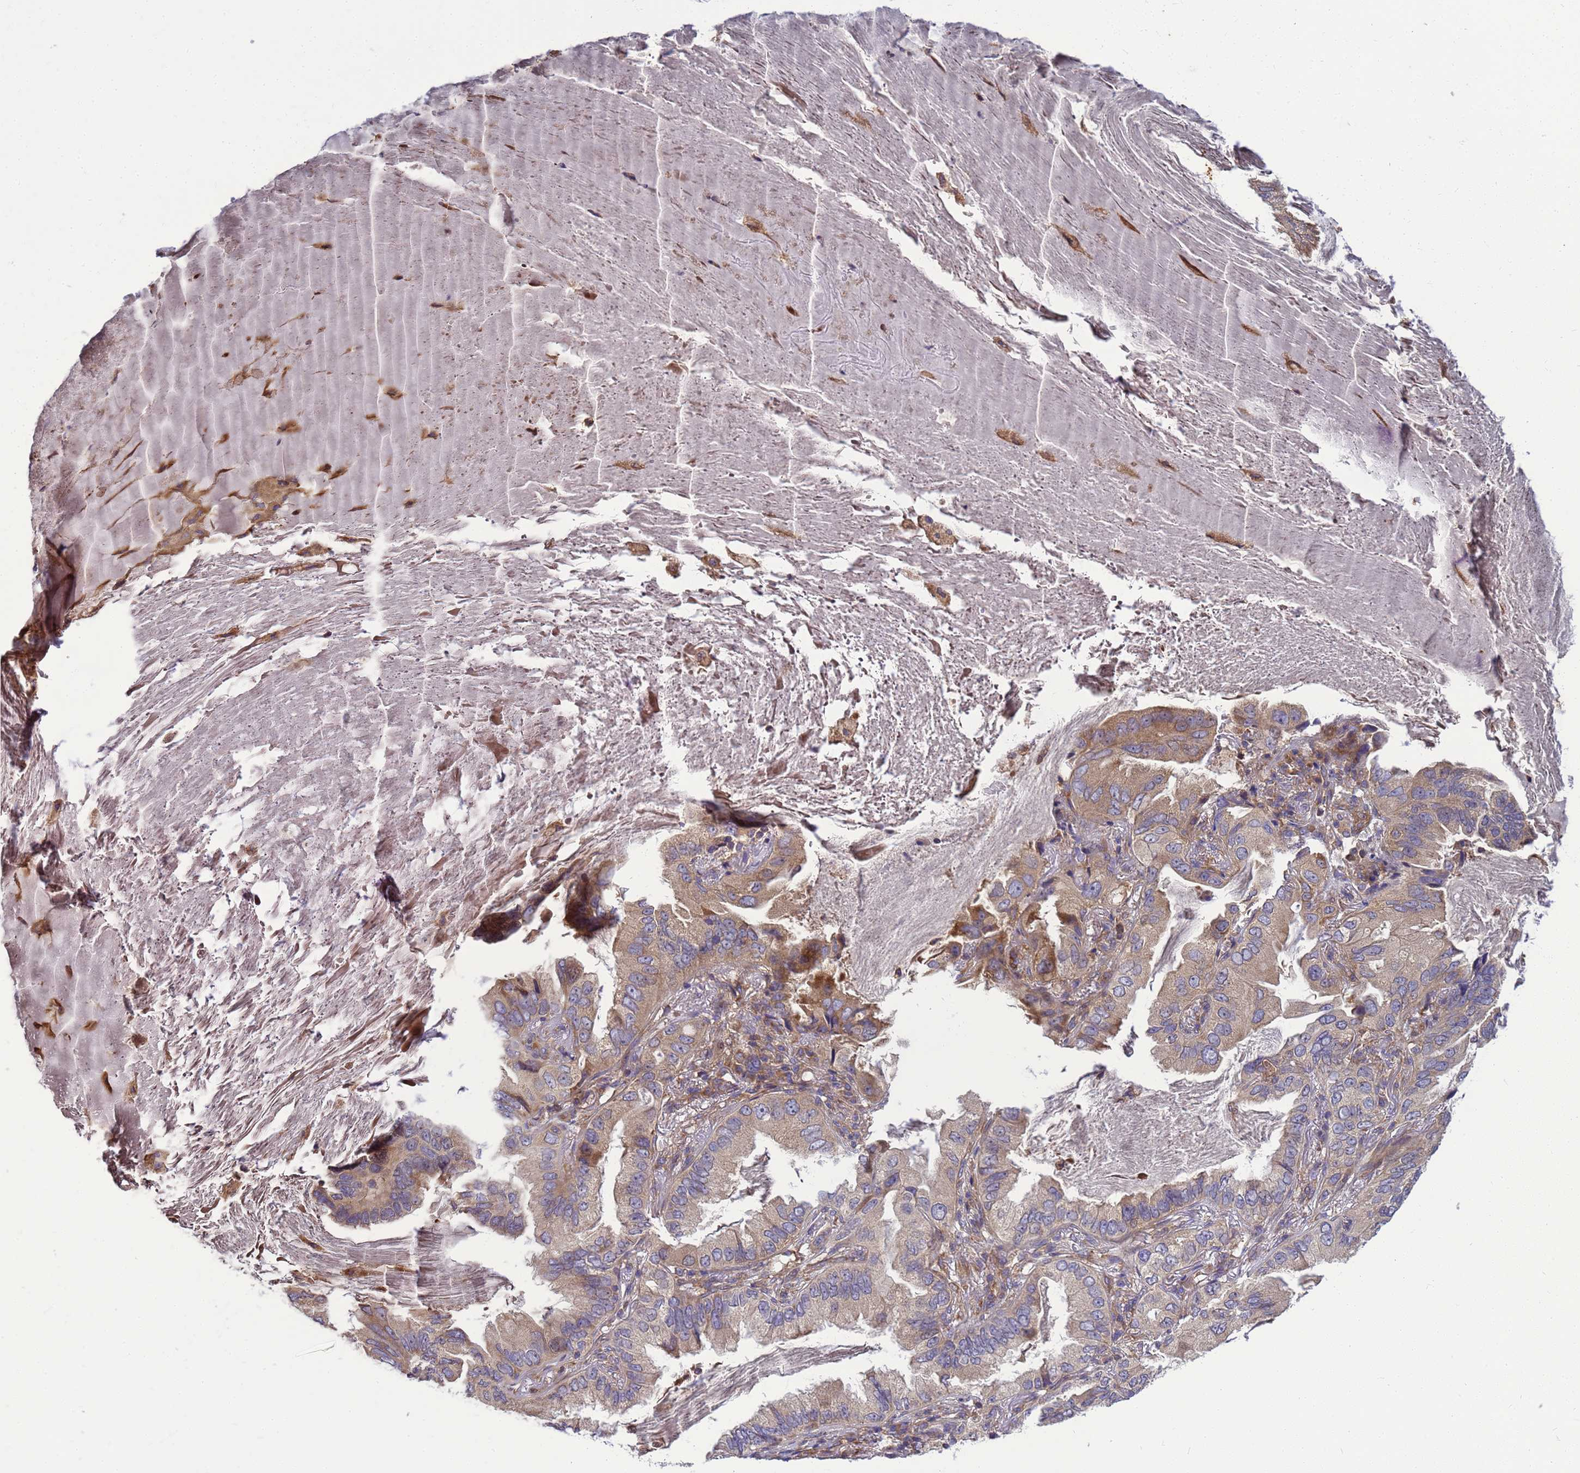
{"staining": {"intensity": "moderate", "quantity": "25%-75%", "location": "cytoplasmic/membranous"}, "tissue": "lung cancer", "cell_type": "Tumor cells", "image_type": "cancer", "snomed": [{"axis": "morphology", "description": "Adenocarcinoma, NOS"}, {"axis": "topography", "description": "Lung"}], "caption": "Immunohistochemical staining of human lung cancer (adenocarcinoma) exhibits medium levels of moderate cytoplasmic/membranous expression in approximately 25%-75% of tumor cells. (DAB IHC with brightfield microscopy, high magnification).", "gene": "BECN1", "patient": {"sex": "female", "age": 69}}